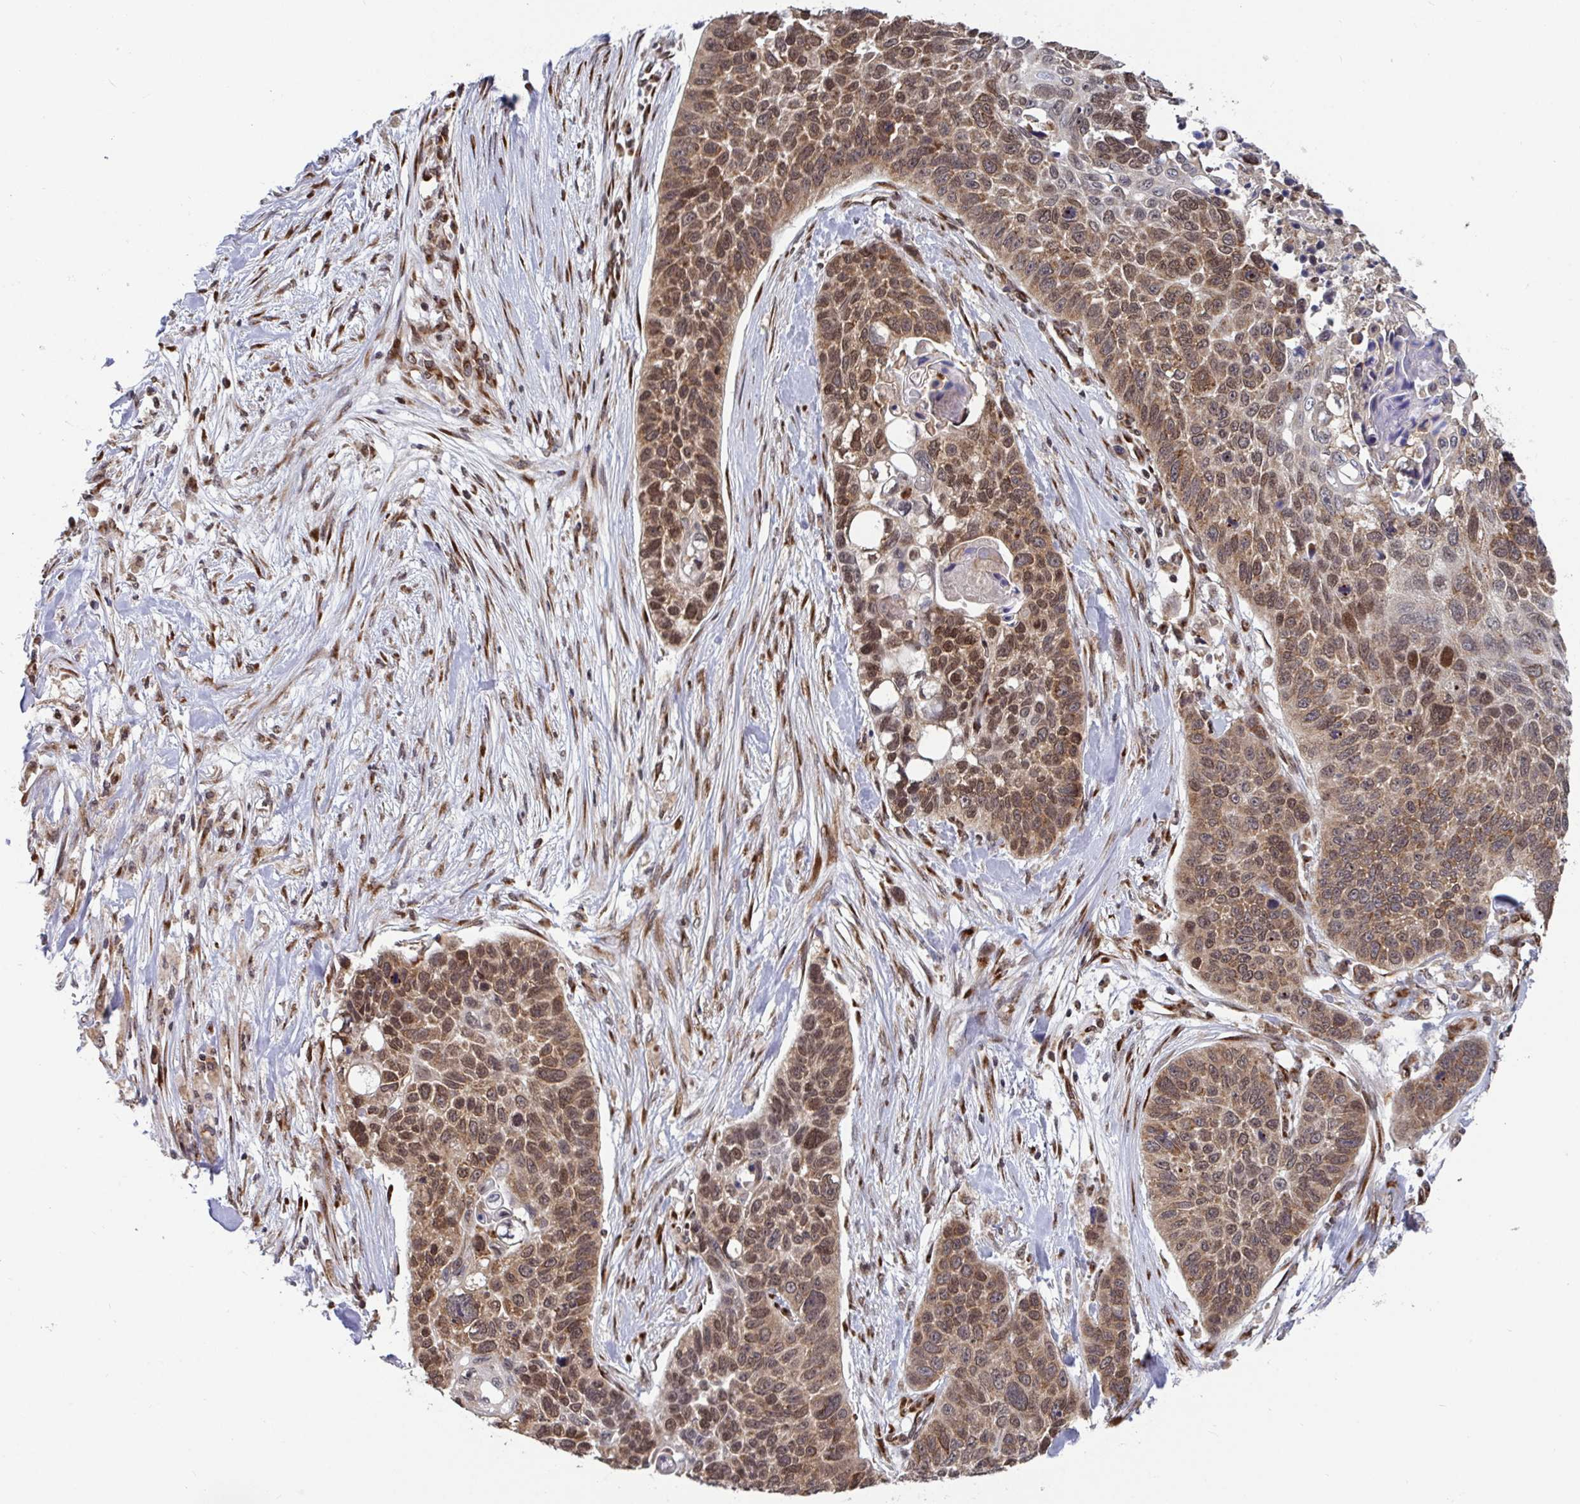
{"staining": {"intensity": "moderate", "quantity": ">75%", "location": "cytoplasmic/membranous,nuclear"}, "tissue": "lung cancer", "cell_type": "Tumor cells", "image_type": "cancer", "snomed": [{"axis": "morphology", "description": "Squamous cell carcinoma, NOS"}, {"axis": "topography", "description": "Lung"}], "caption": "An image showing moderate cytoplasmic/membranous and nuclear expression in approximately >75% of tumor cells in squamous cell carcinoma (lung), as visualized by brown immunohistochemical staining.", "gene": "ATP5MJ", "patient": {"sex": "male", "age": 62}}